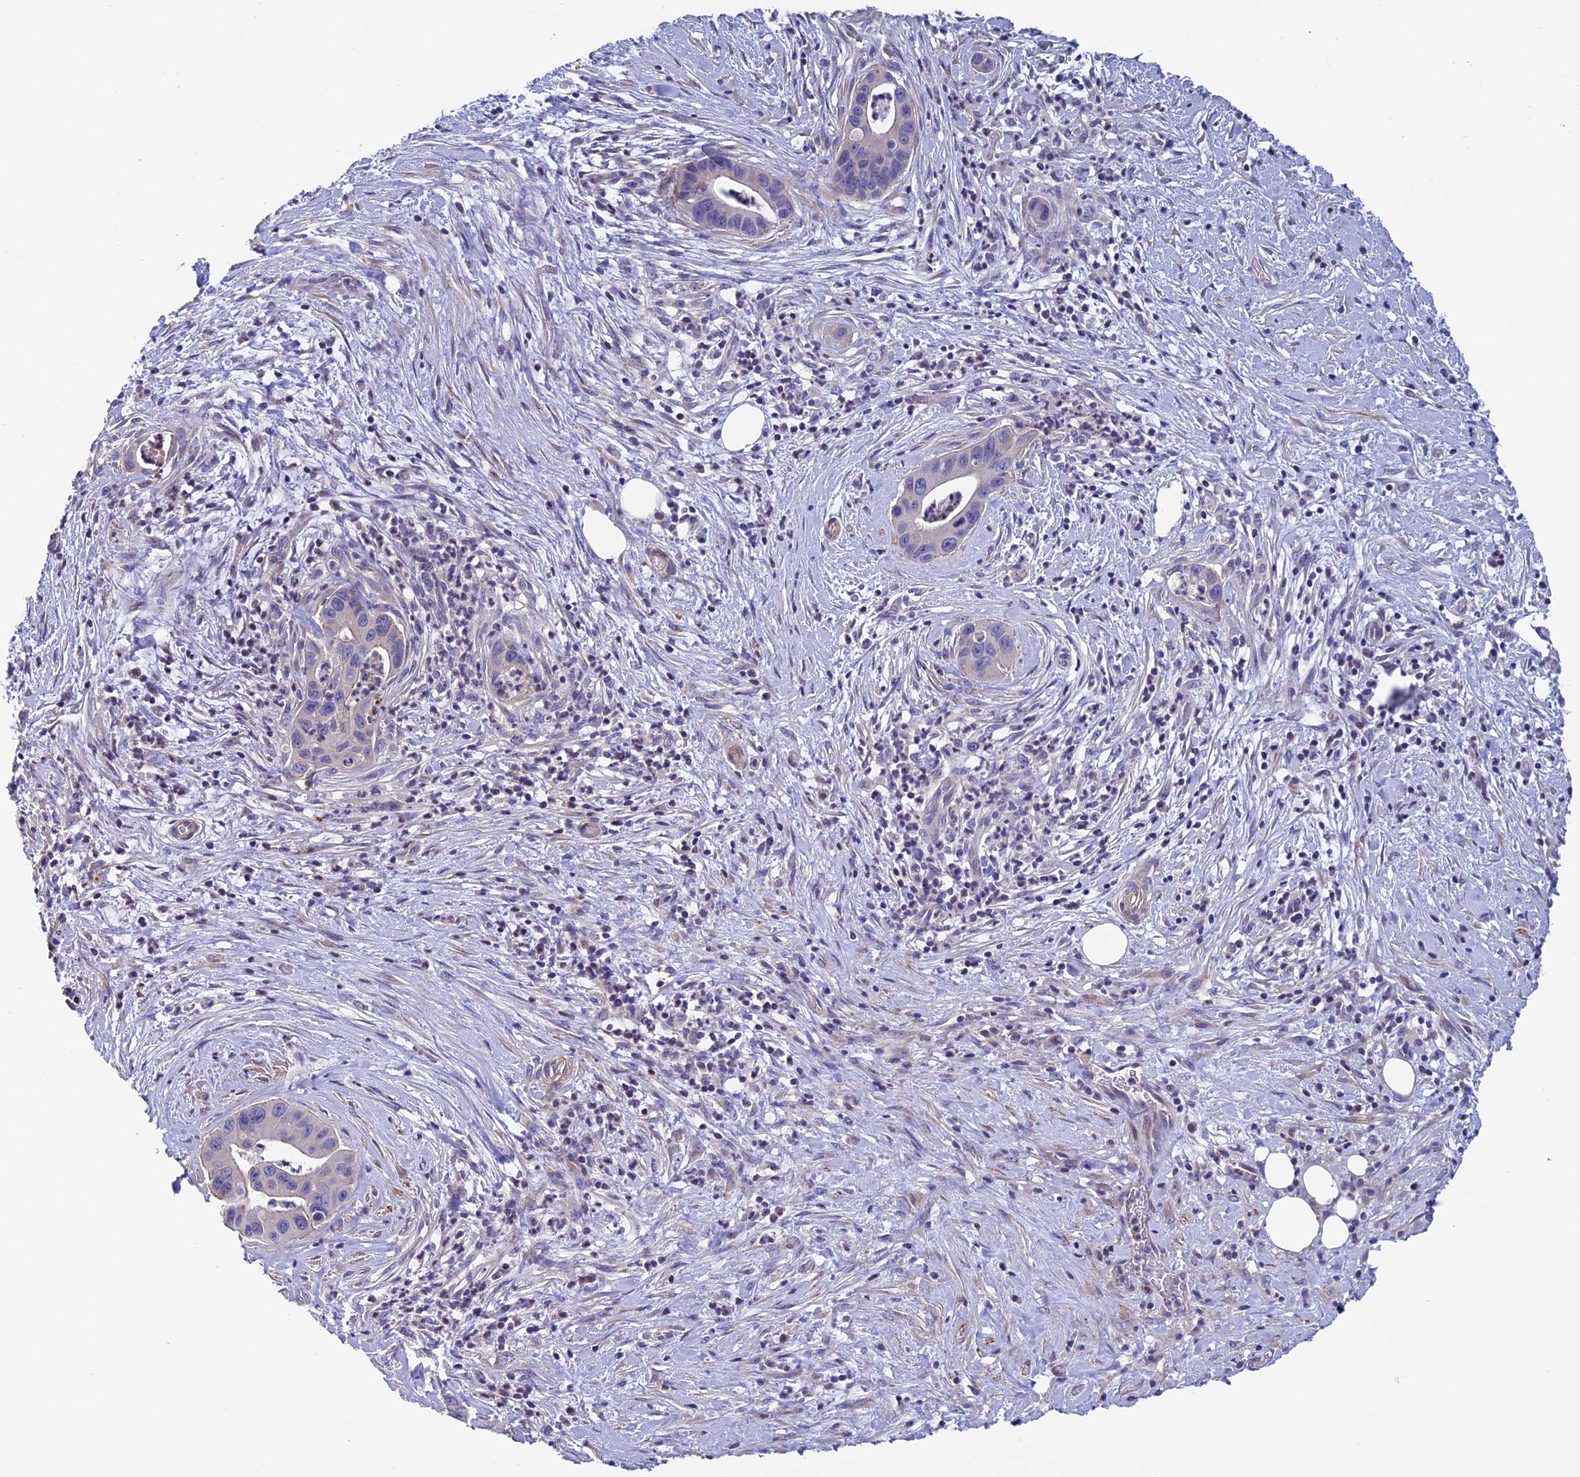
{"staining": {"intensity": "negative", "quantity": "none", "location": "none"}, "tissue": "pancreatic cancer", "cell_type": "Tumor cells", "image_type": "cancer", "snomed": [{"axis": "morphology", "description": "Adenocarcinoma, NOS"}, {"axis": "topography", "description": "Pancreas"}], "caption": "A high-resolution histopathology image shows immunohistochemistry (IHC) staining of adenocarcinoma (pancreatic), which exhibits no significant expression in tumor cells.", "gene": "FAM178B", "patient": {"sex": "male", "age": 73}}